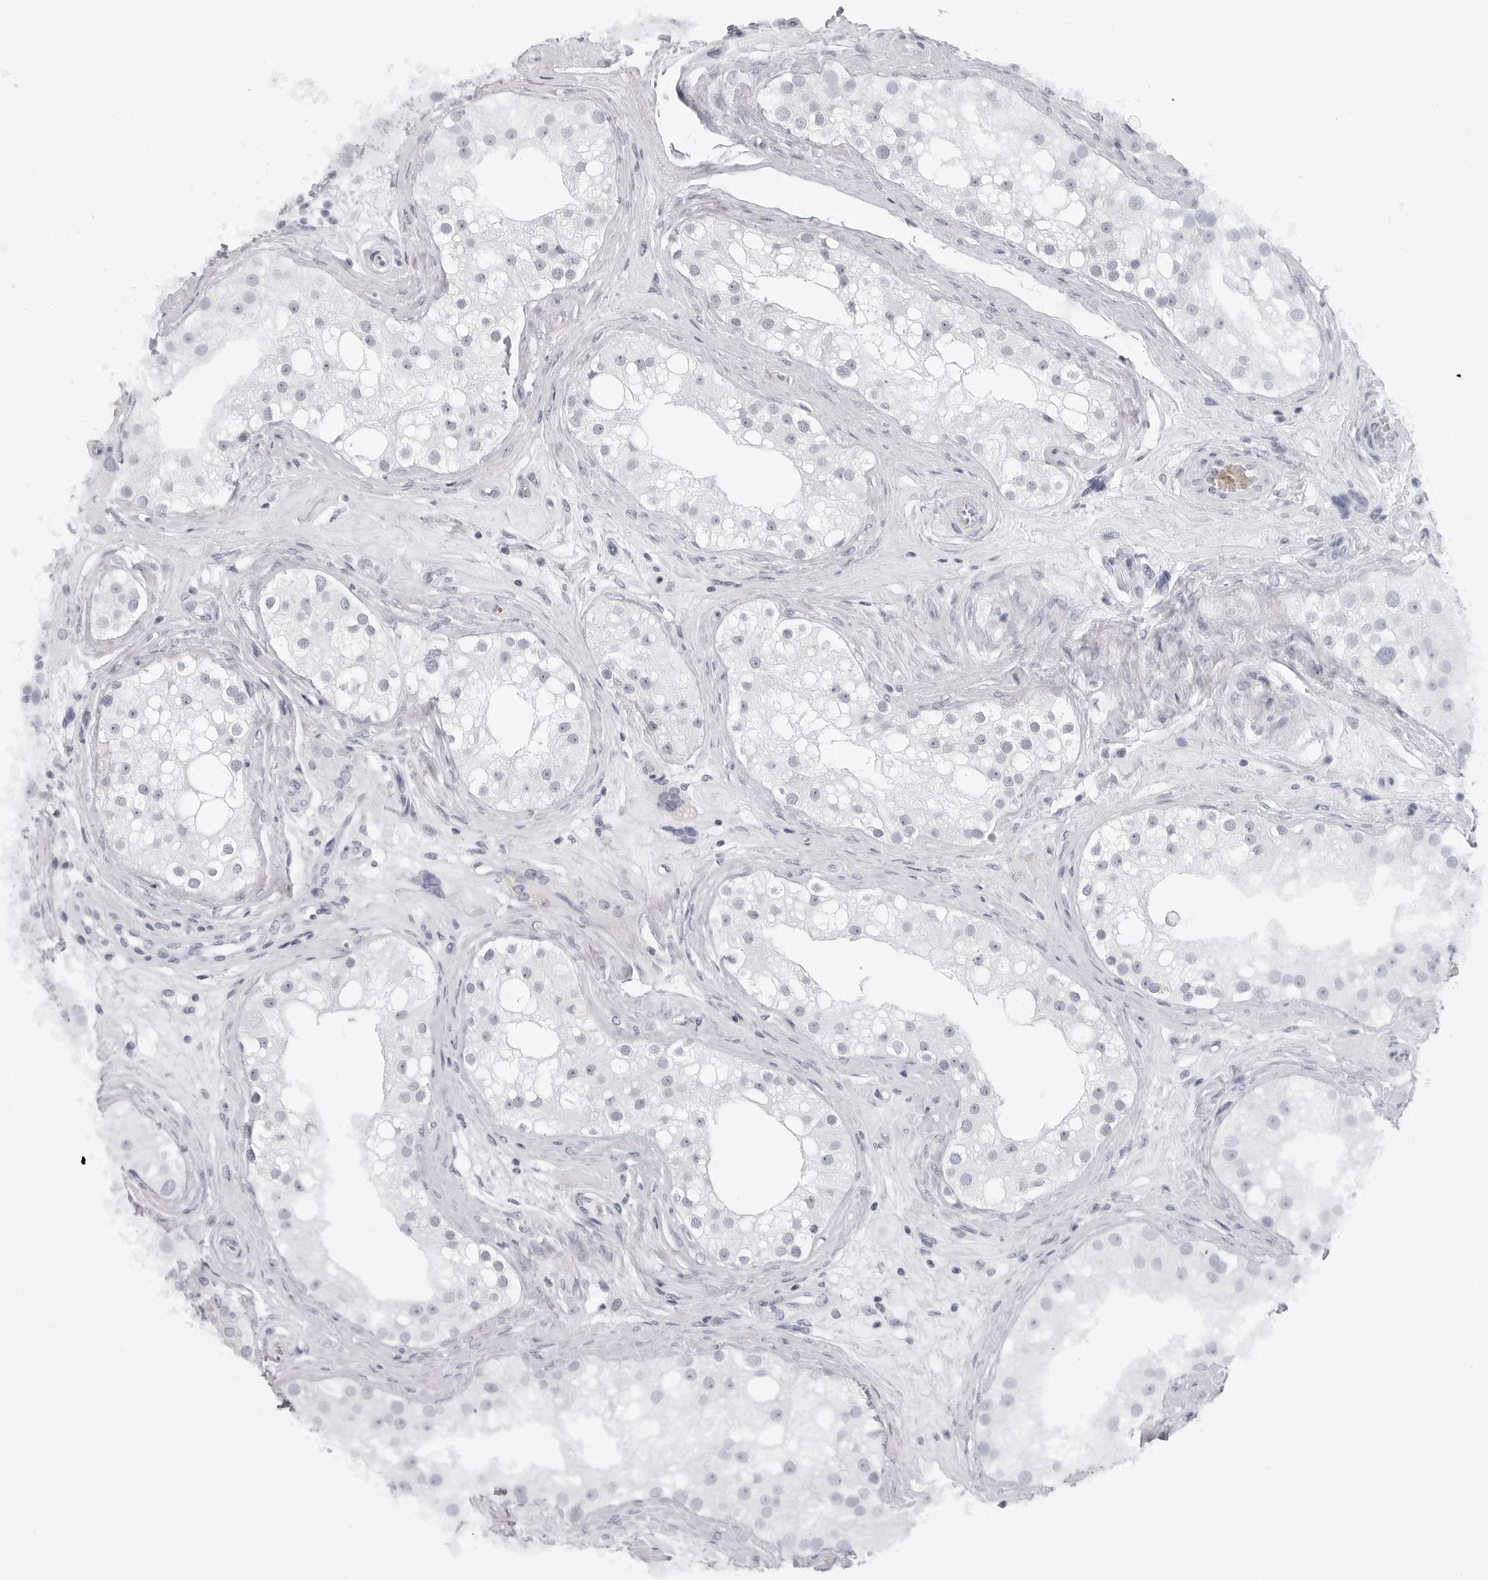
{"staining": {"intensity": "negative", "quantity": "none", "location": "none"}, "tissue": "testis", "cell_type": "Cells in seminiferous ducts", "image_type": "normal", "snomed": [{"axis": "morphology", "description": "Normal tissue, NOS"}, {"axis": "topography", "description": "Testis"}], "caption": "Immunohistochemistry histopathology image of normal testis stained for a protein (brown), which demonstrates no positivity in cells in seminiferous ducts.", "gene": "EPB41", "patient": {"sex": "male", "age": 84}}